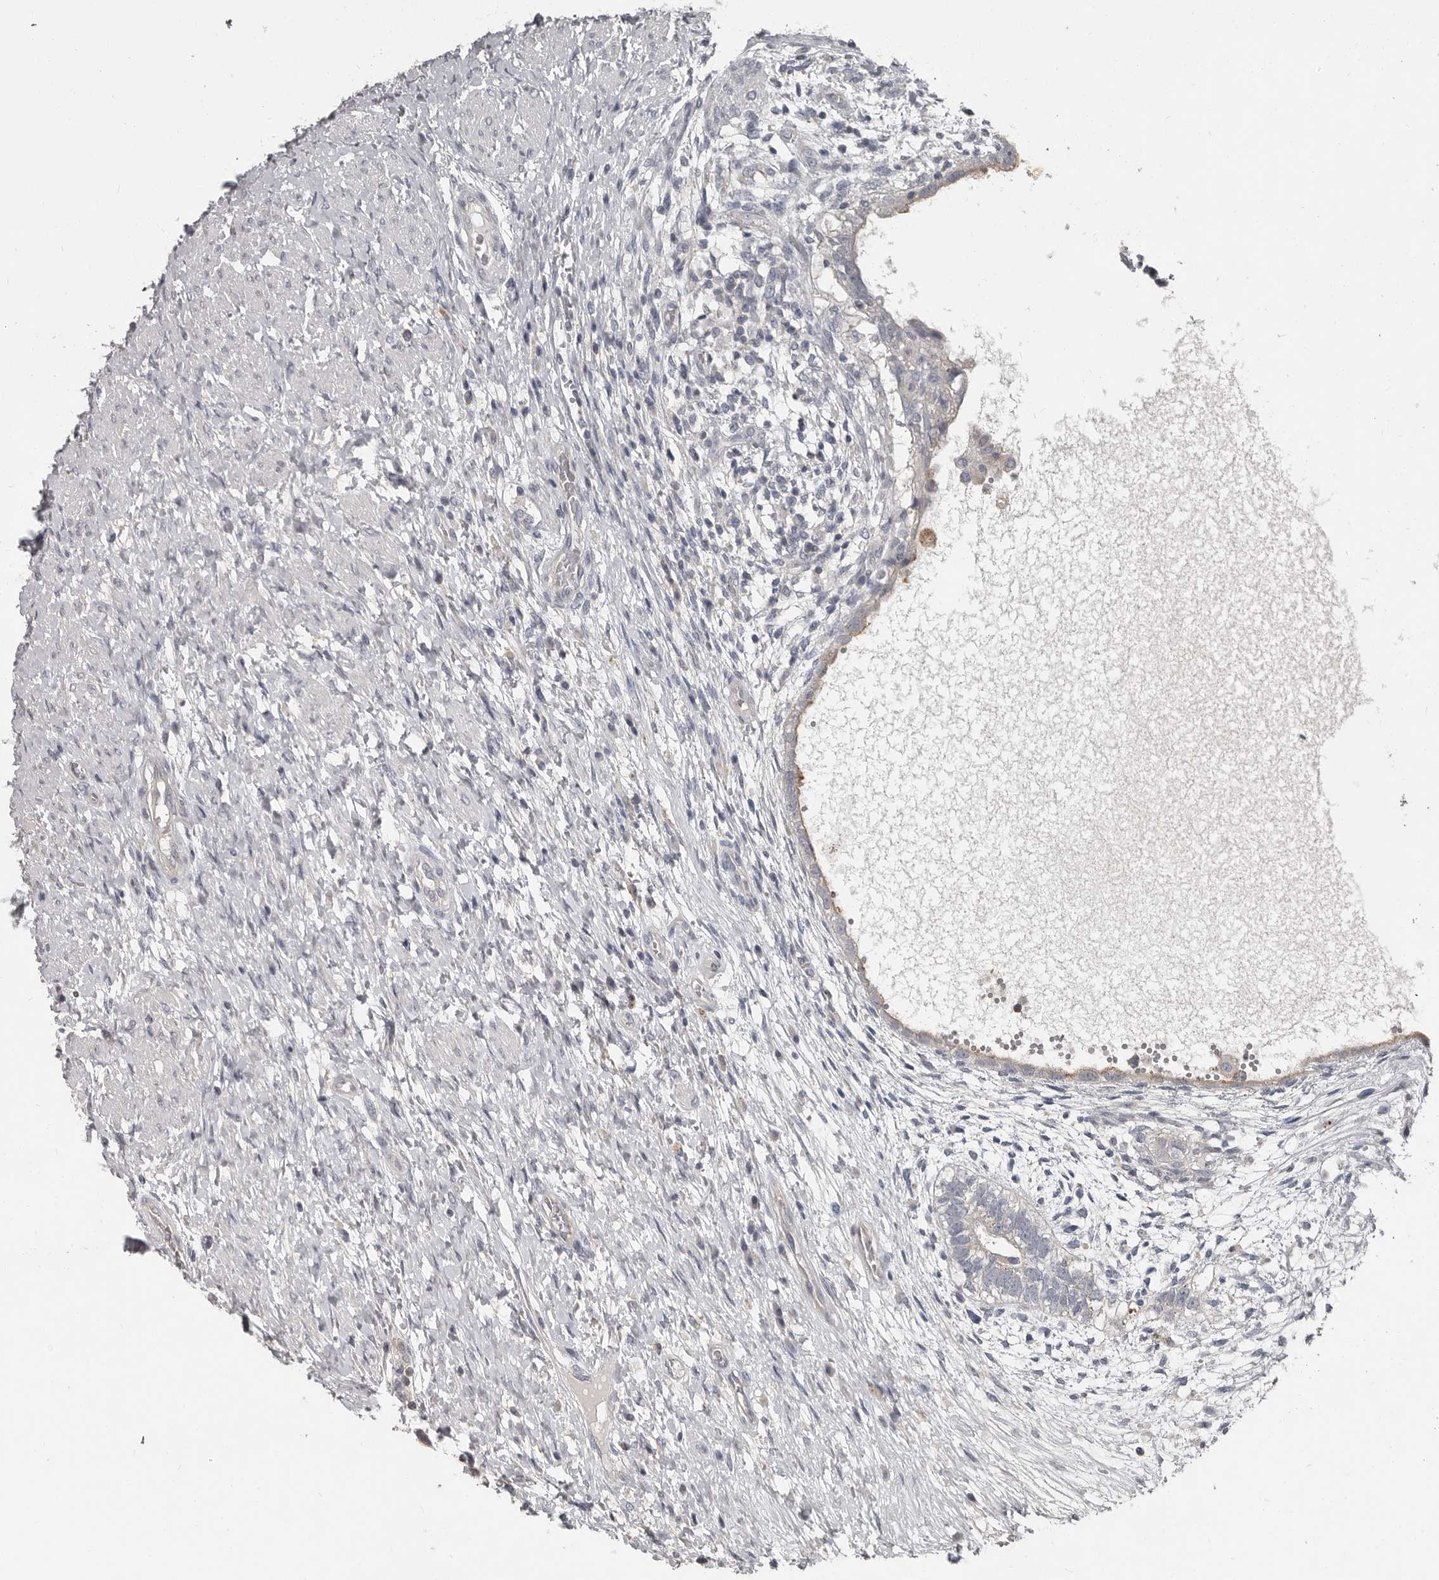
{"staining": {"intensity": "weak", "quantity": "<25%", "location": "cytoplasmic/membranous"}, "tissue": "testis cancer", "cell_type": "Tumor cells", "image_type": "cancer", "snomed": [{"axis": "morphology", "description": "Carcinoma, Embryonal, NOS"}, {"axis": "topography", "description": "Testis"}], "caption": "Immunohistochemical staining of human testis embryonal carcinoma reveals no significant staining in tumor cells.", "gene": "CA6", "patient": {"sex": "male", "age": 26}}